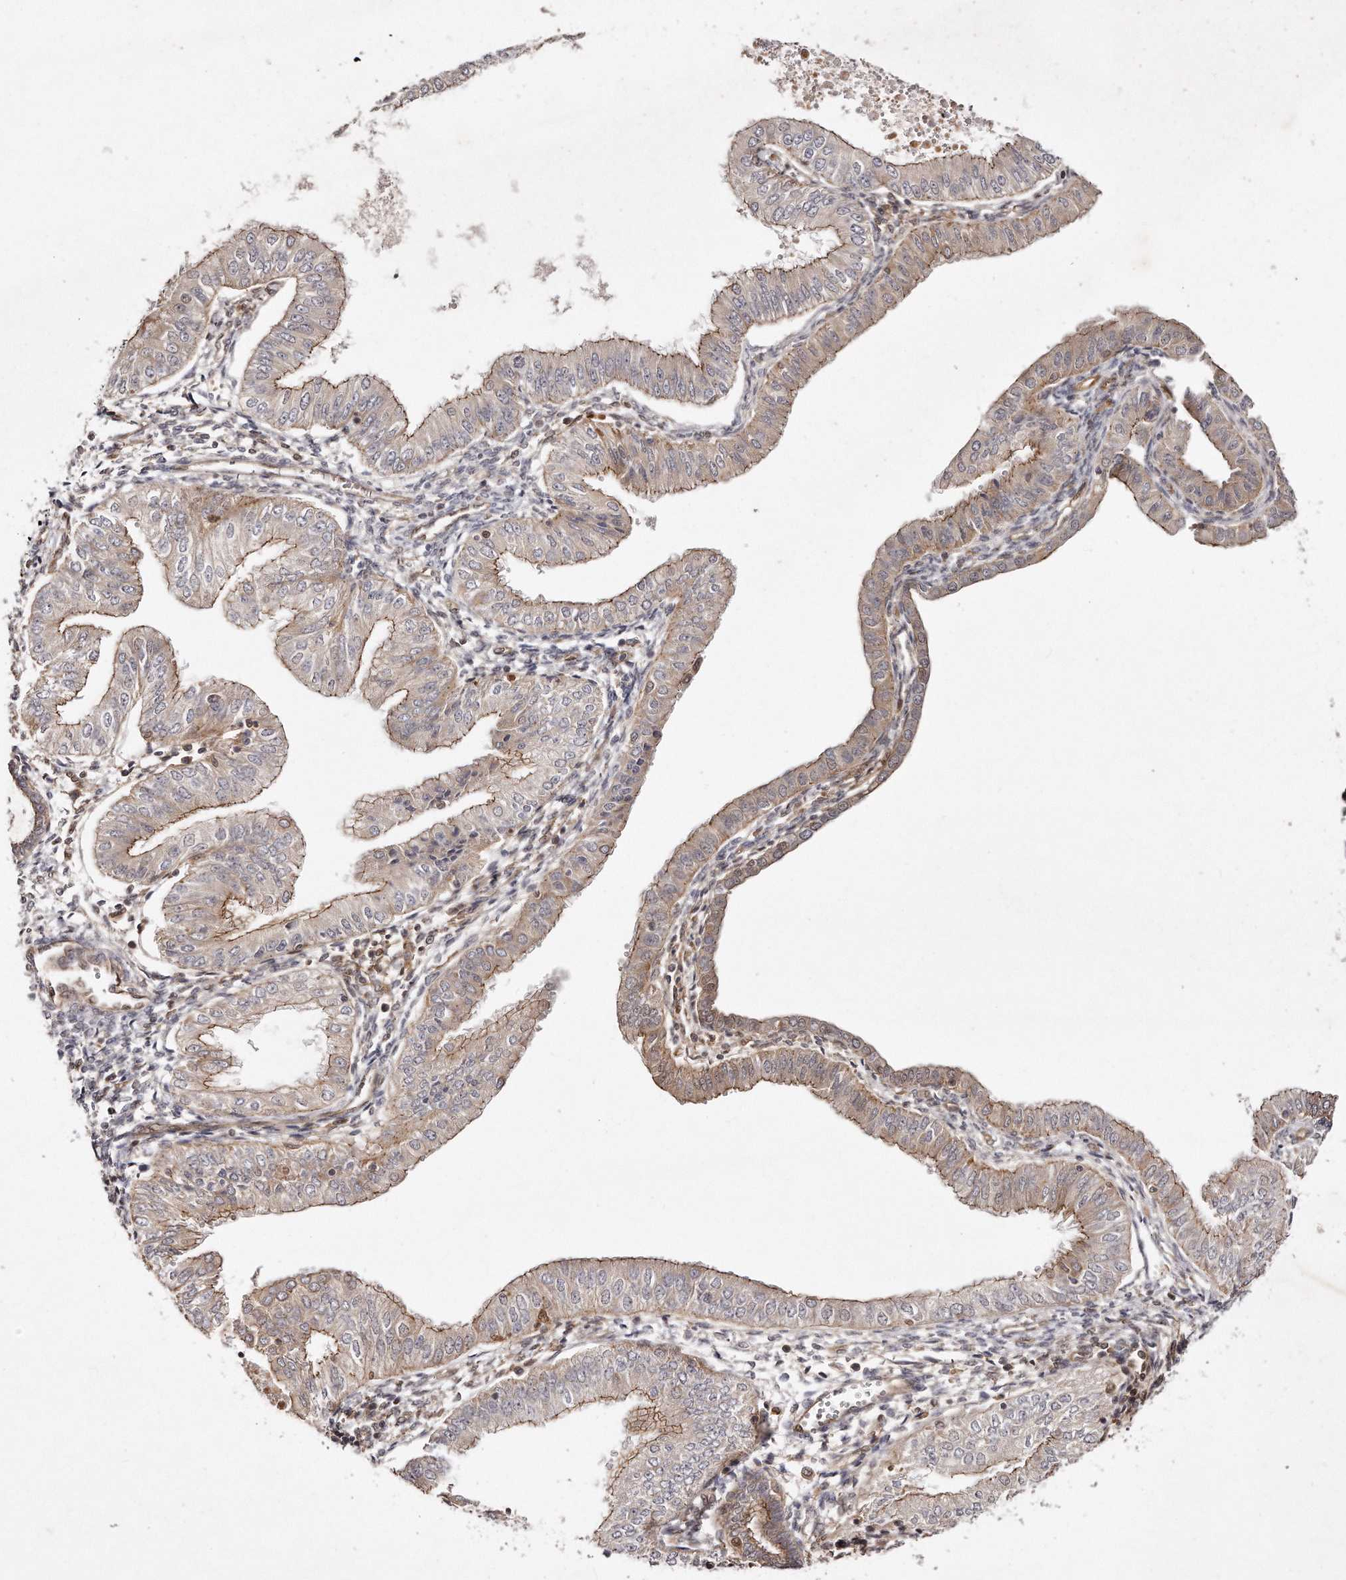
{"staining": {"intensity": "moderate", "quantity": "25%-75%", "location": "cytoplasmic/membranous"}, "tissue": "endometrial cancer", "cell_type": "Tumor cells", "image_type": "cancer", "snomed": [{"axis": "morphology", "description": "Normal tissue, NOS"}, {"axis": "morphology", "description": "Adenocarcinoma, NOS"}, {"axis": "topography", "description": "Endometrium"}], "caption": "Brown immunohistochemical staining in human endometrial adenocarcinoma demonstrates moderate cytoplasmic/membranous staining in approximately 25%-75% of tumor cells.", "gene": "GBP4", "patient": {"sex": "female", "age": 53}}